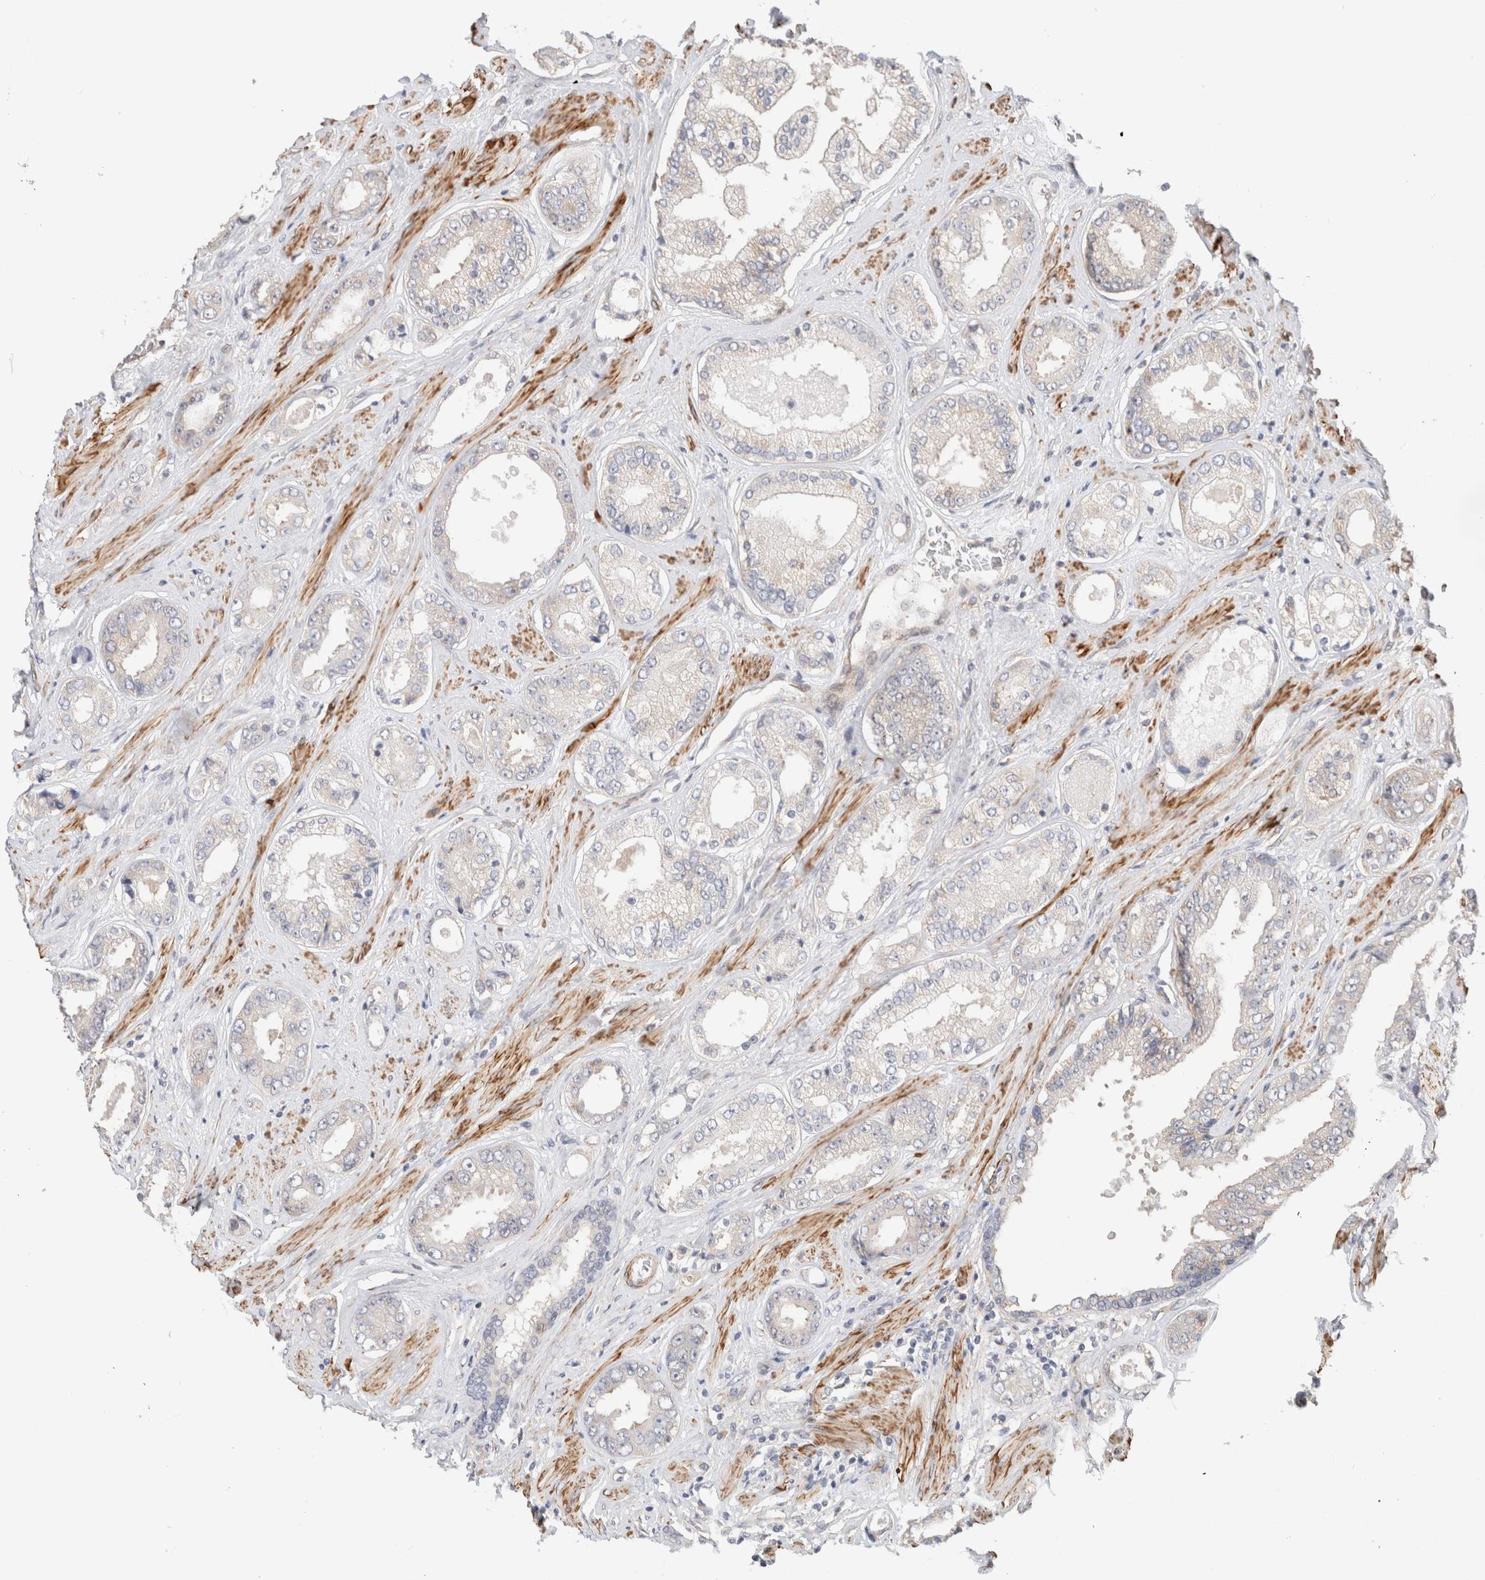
{"staining": {"intensity": "negative", "quantity": "none", "location": "none"}, "tissue": "prostate cancer", "cell_type": "Tumor cells", "image_type": "cancer", "snomed": [{"axis": "morphology", "description": "Adenocarcinoma, High grade"}, {"axis": "topography", "description": "Prostate"}], "caption": "The immunohistochemistry (IHC) photomicrograph has no significant positivity in tumor cells of high-grade adenocarcinoma (prostate) tissue.", "gene": "ID3", "patient": {"sex": "male", "age": 61}}